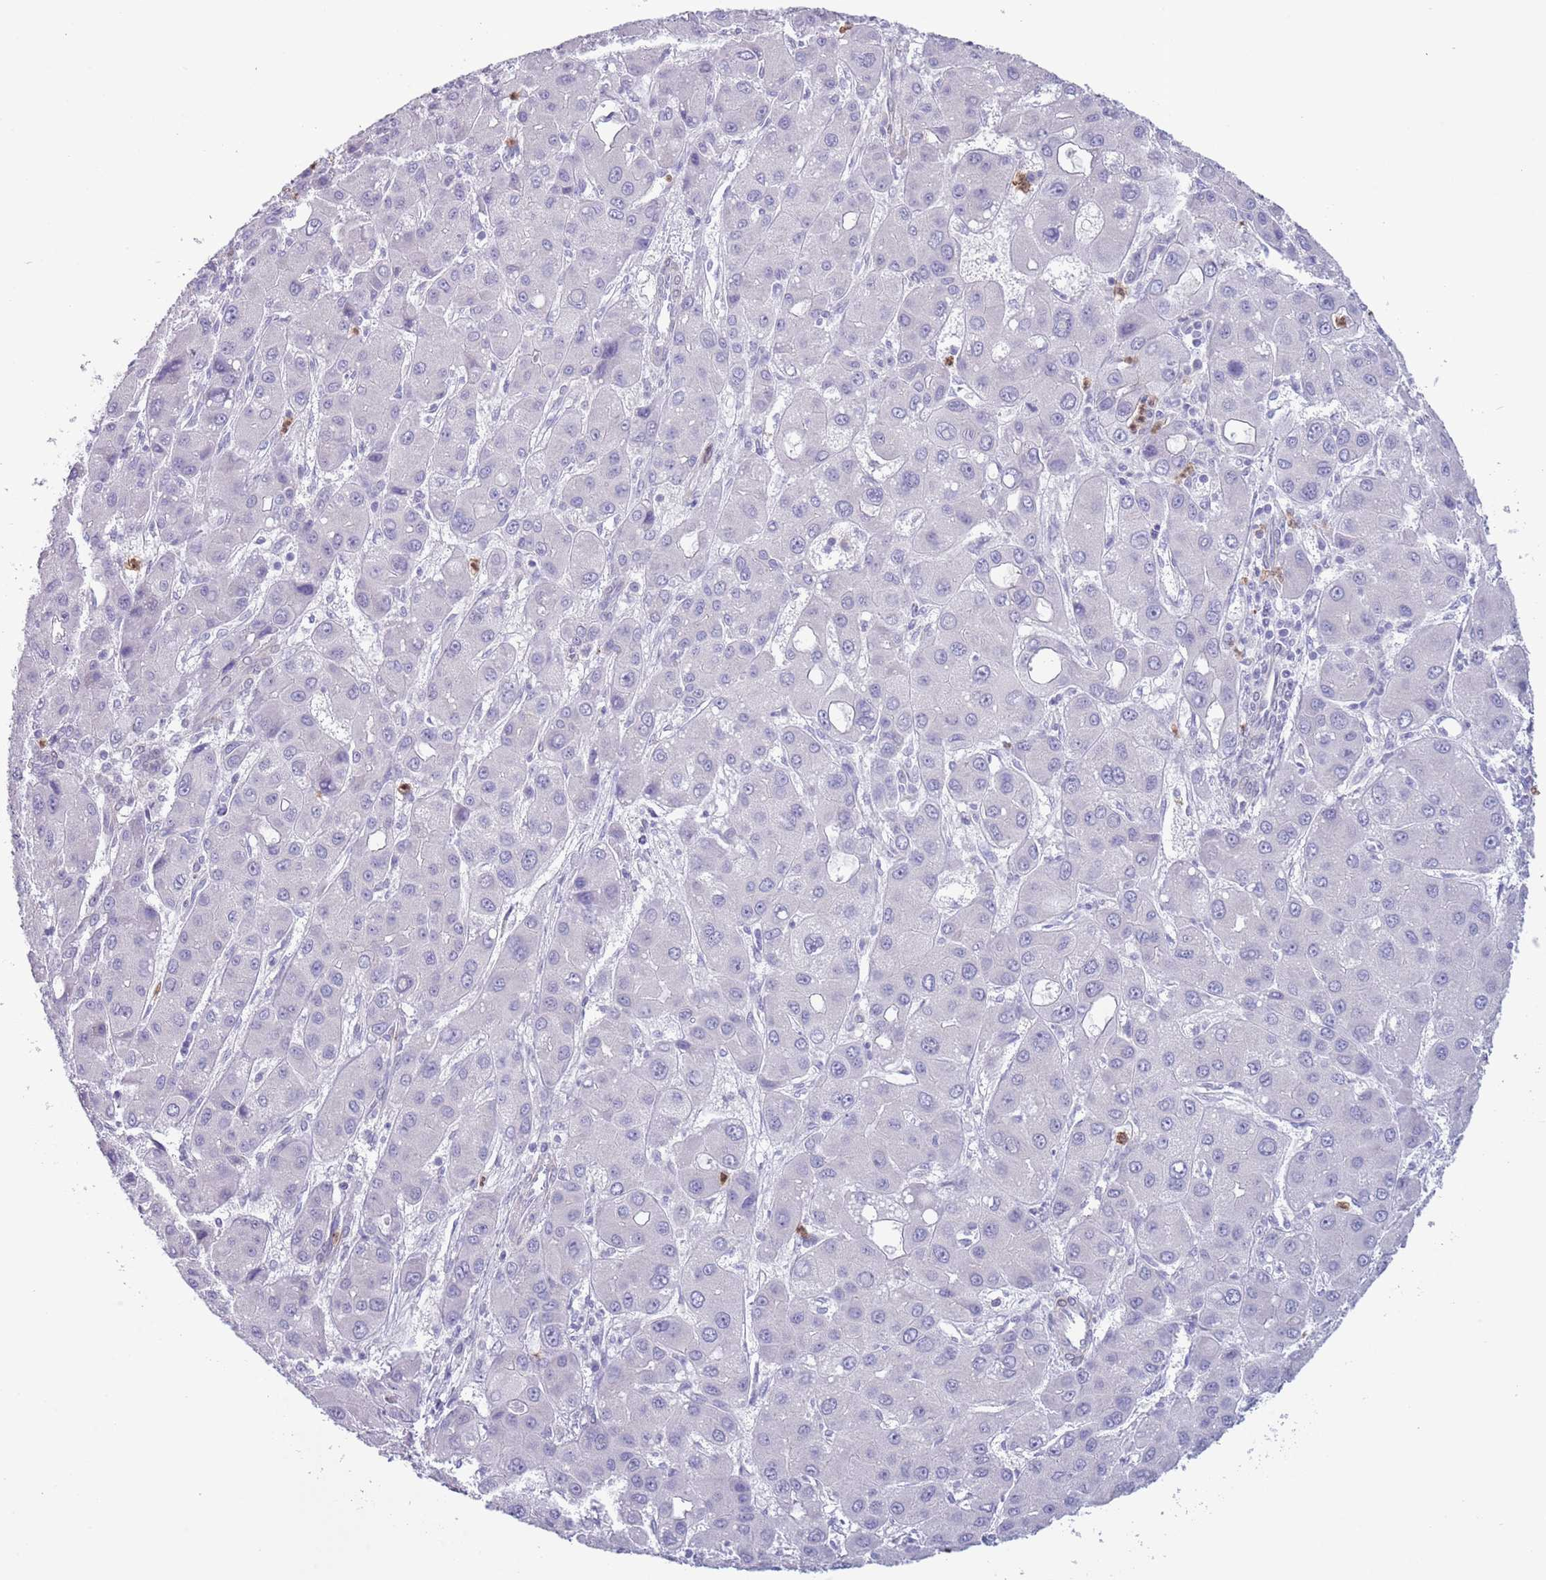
{"staining": {"intensity": "negative", "quantity": "none", "location": "none"}, "tissue": "liver cancer", "cell_type": "Tumor cells", "image_type": "cancer", "snomed": [{"axis": "morphology", "description": "Carcinoma, Hepatocellular, NOS"}, {"axis": "topography", "description": "Liver"}], "caption": "Protein analysis of liver cancer shows no significant staining in tumor cells.", "gene": "ZFP2", "patient": {"sex": "male", "age": 55}}